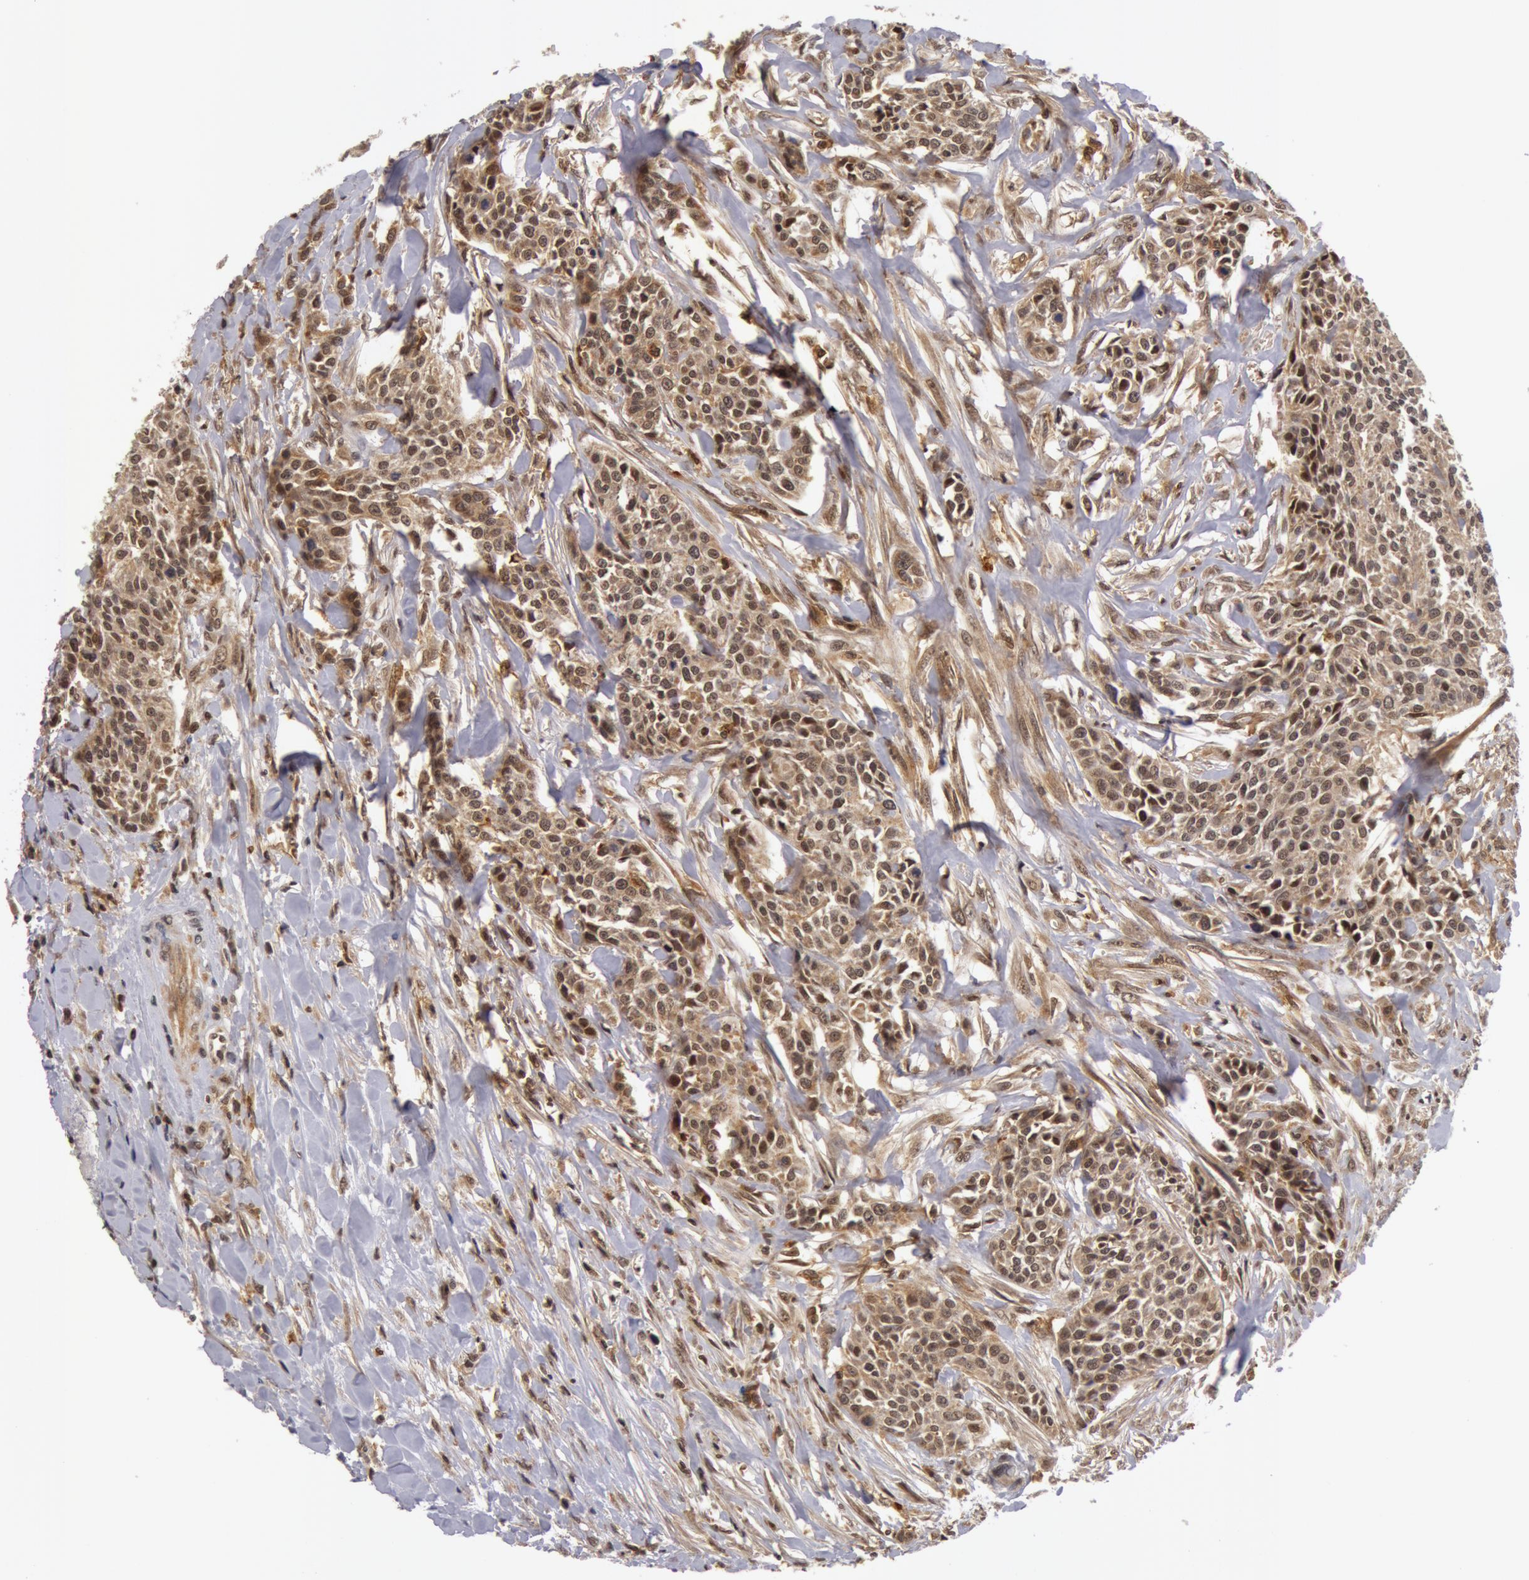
{"staining": {"intensity": "weak", "quantity": "25%-75%", "location": "nuclear"}, "tissue": "urothelial cancer", "cell_type": "Tumor cells", "image_type": "cancer", "snomed": [{"axis": "morphology", "description": "Urothelial carcinoma, High grade"}, {"axis": "topography", "description": "Urinary bladder"}], "caption": "About 25%-75% of tumor cells in urothelial carcinoma (high-grade) demonstrate weak nuclear protein positivity as visualized by brown immunohistochemical staining.", "gene": "ZNF350", "patient": {"sex": "male", "age": 56}}